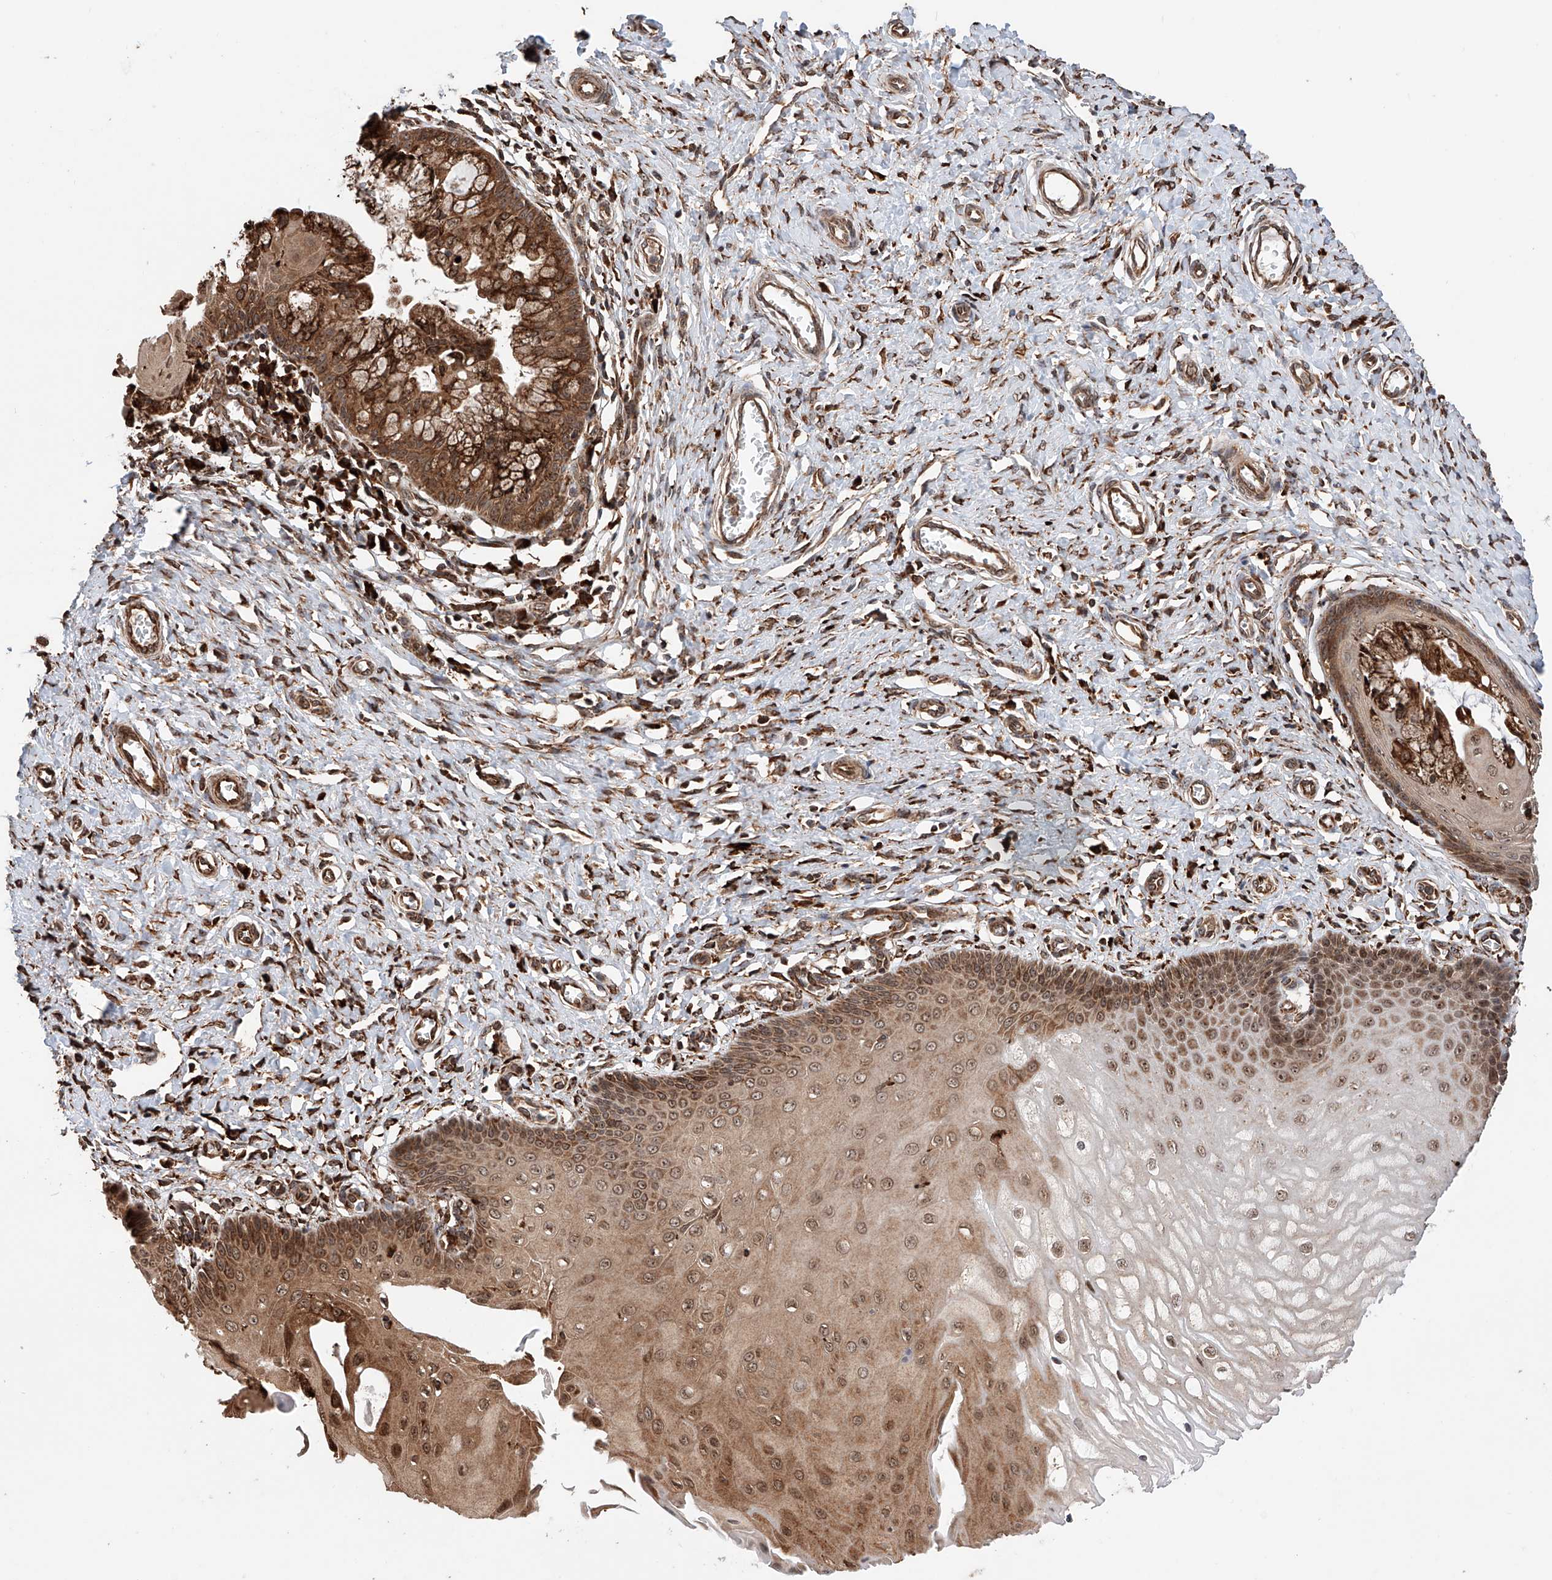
{"staining": {"intensity": "strong", "quantity": ">75%", "location": "cytoplasmic/membranous,nuclear"}, "tissue": "cervix", "cell_type": "Glandular cells", "image_type": "normal", "snomed": [{"axis": "morphology", "description": "Normal tissue, NOS"}, {"axis": "topography", "description": "Cervix"}], "caption": "This histopathology image exhibits IHC staining of normal human cervix, with high strong cytoplasmic/membranous,nuclear expression in approximately >75% of glandular cells.", "gene": "DNAH8", "patient": {"sex": "female", "age": 55}}